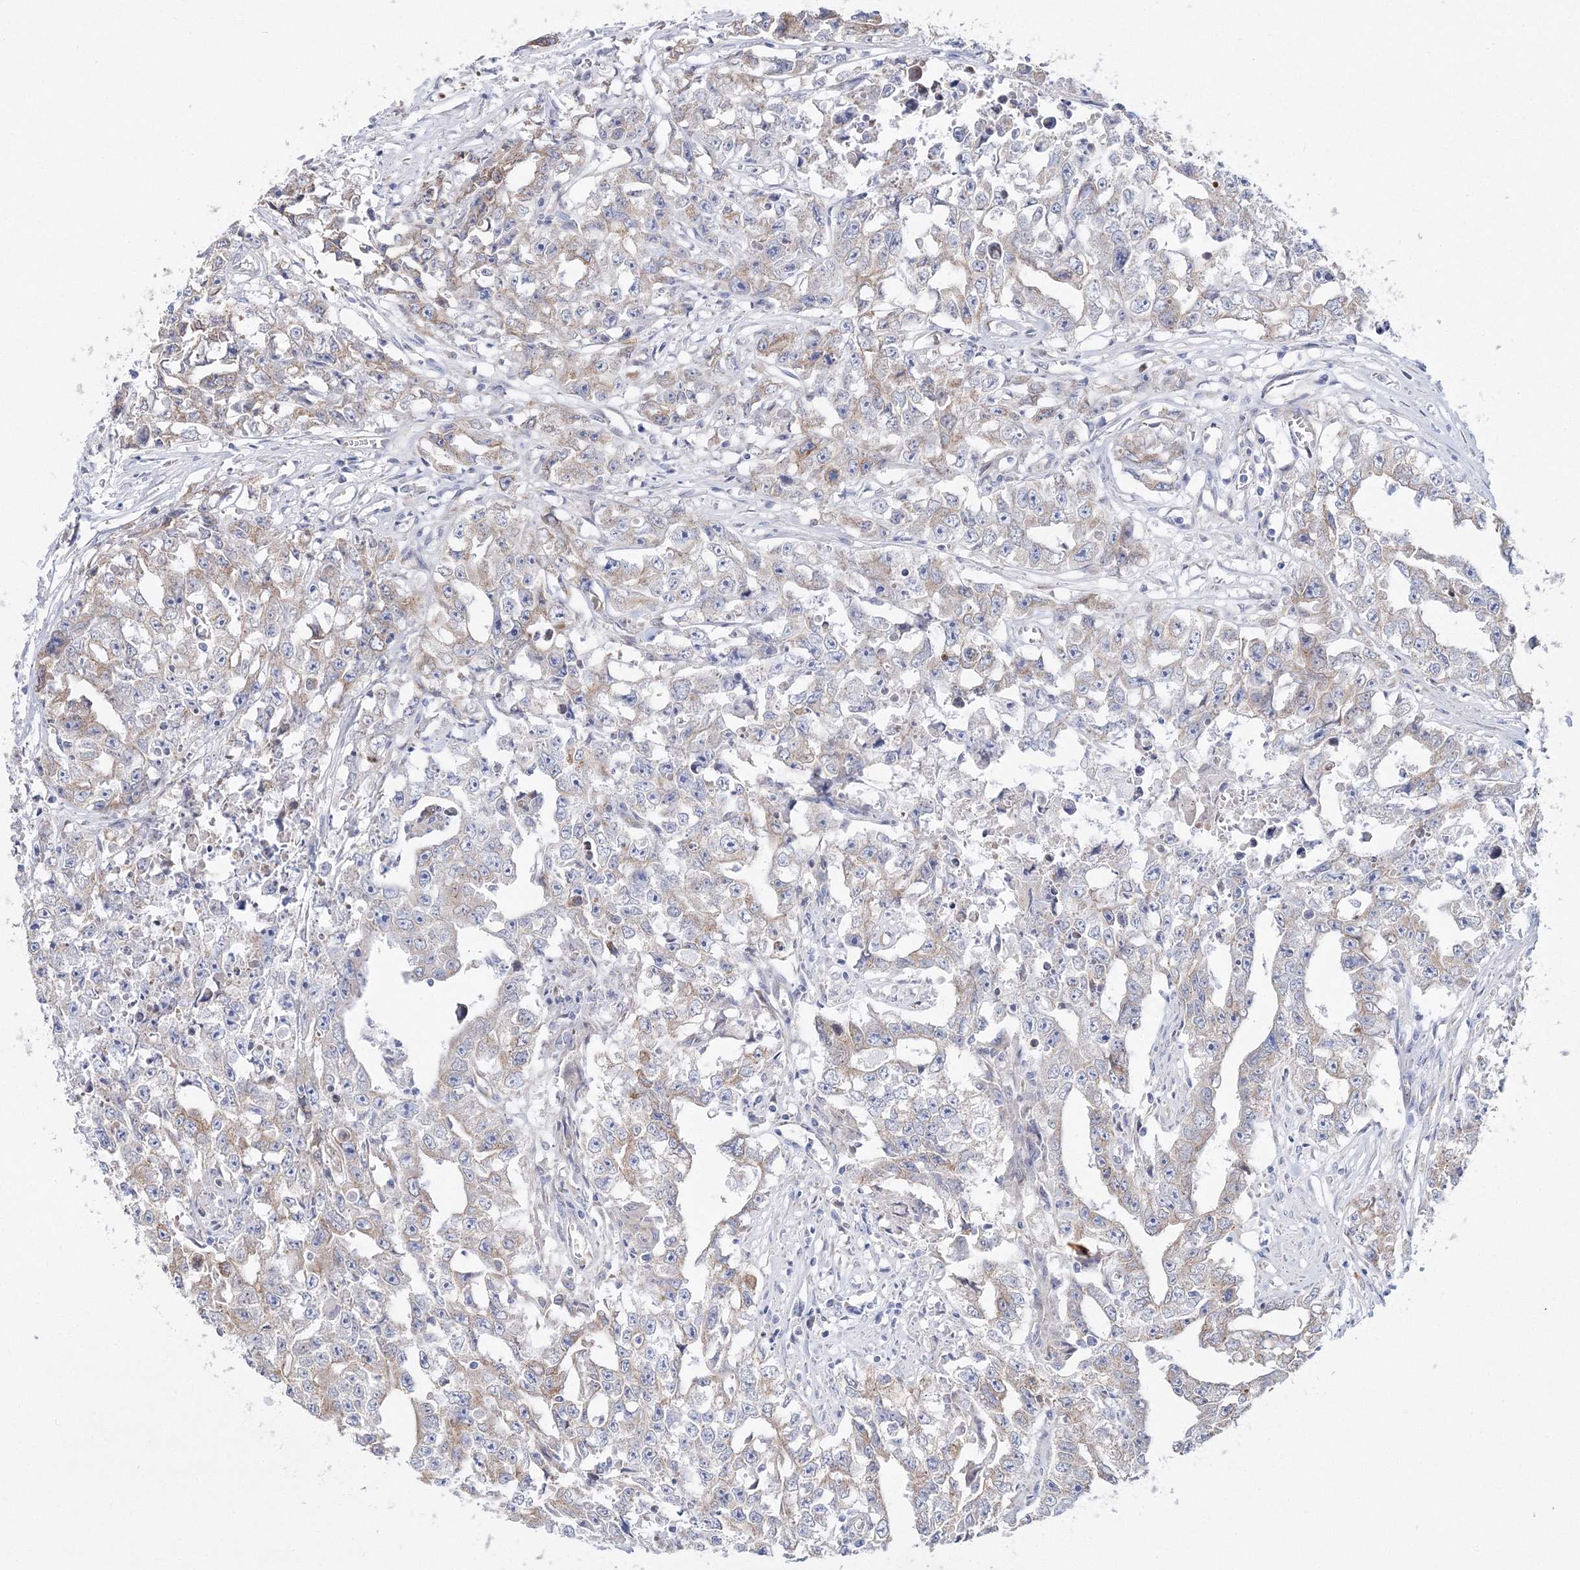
{"staining": {"intensity": "weak", "quantity": "25%-75%", "location": "cytoplasmic/membranous"}, "tissue": "testis cancer", "cell_type": "Tumor cells", "image_type": "cancer", "snomed": [{"axis": "morphology", "description": "Seminoma, NOS"}, {"axis": "morphology", "description": "Carcinoma, Embryonal, NOS"}, {"axis": "topography", "description": "Testis"}], "caption": "Human testis cancer stained with a protein marker displays weak staining in tumor cells.", "gene": "ARHGAP32", "patient": {"sex": "male", "age": 43}}